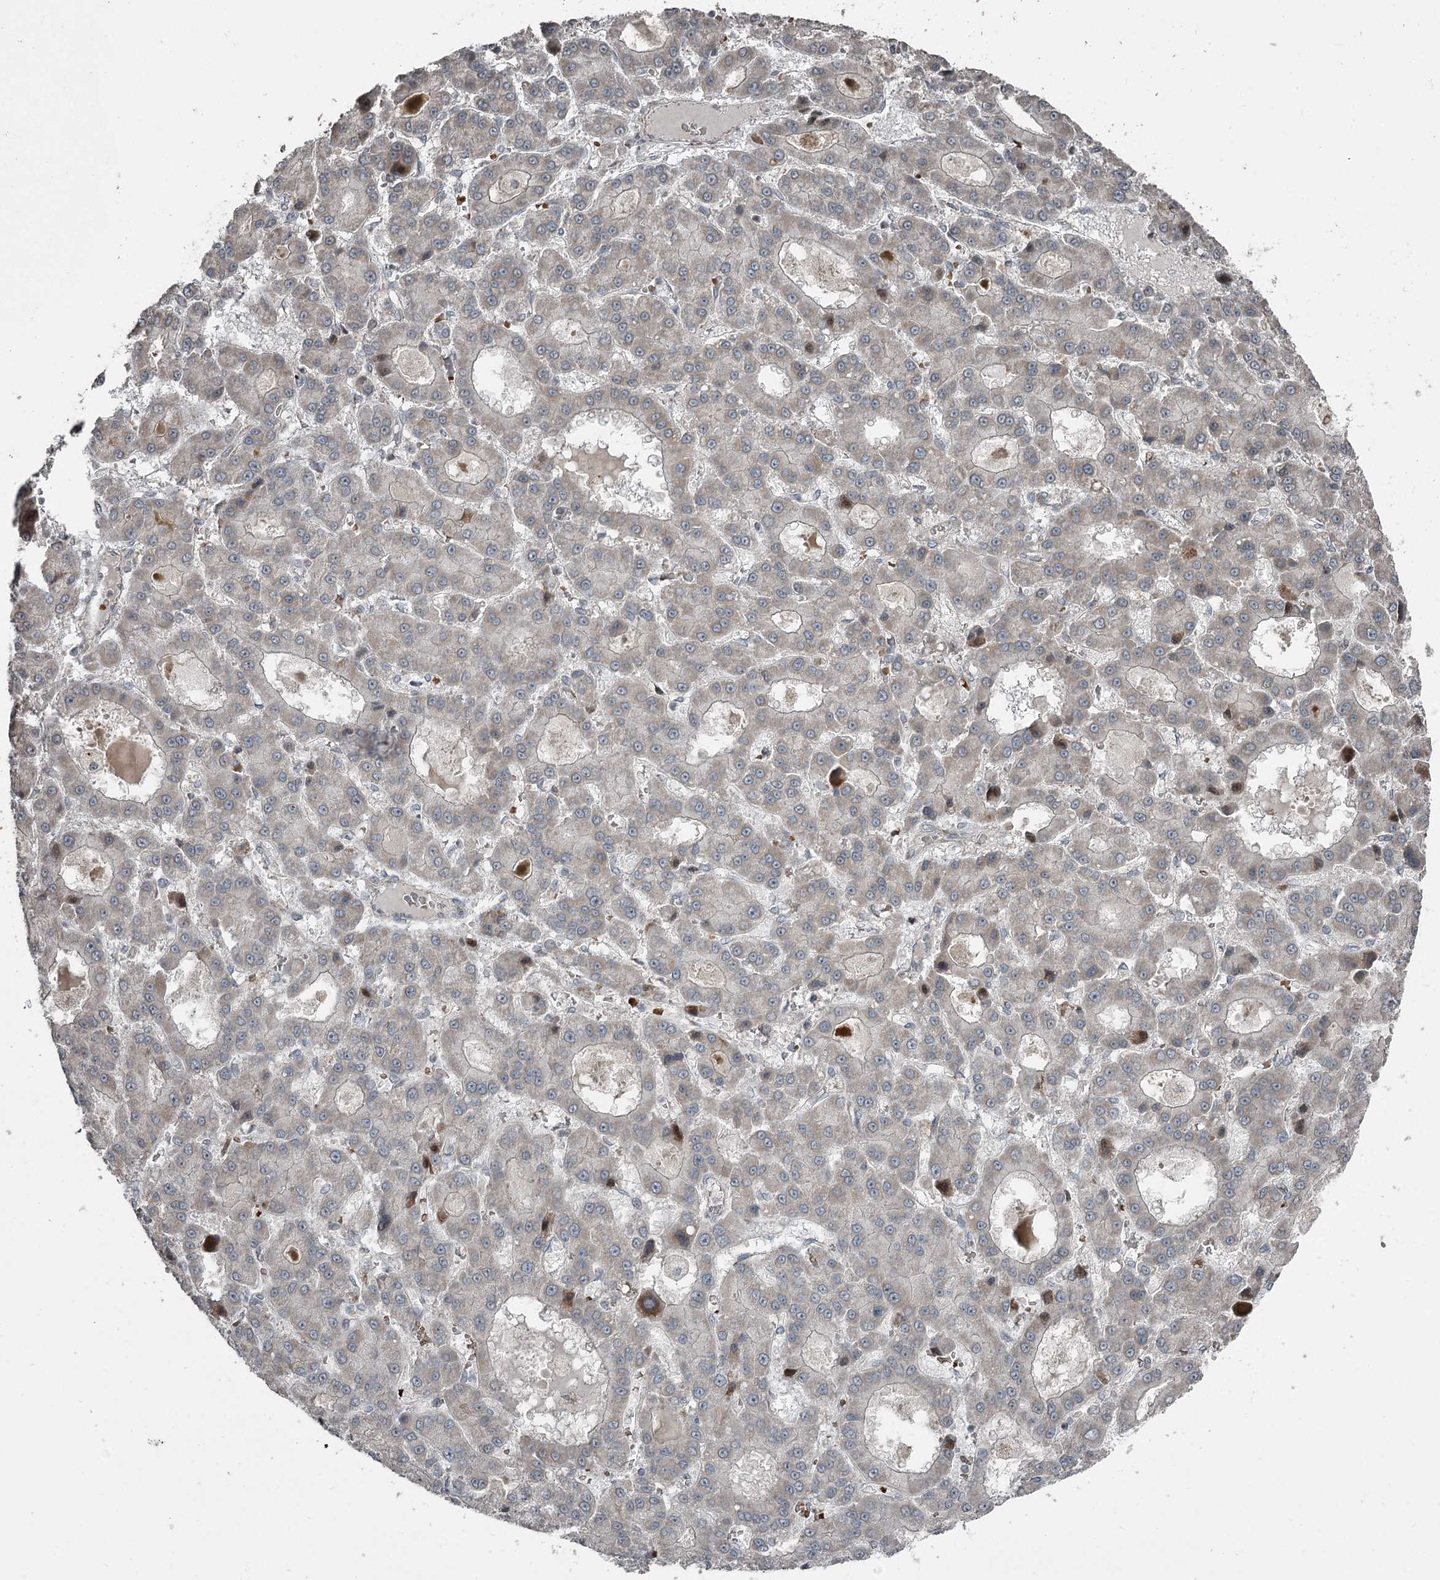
{"staining": {"intensity": "moderate", "quantity": "<25%", "location": "cytoplasmic/membranous,nuclear"}, "tissue": "liver cancer", "cell_type": "Tumor cells", "image_type": "cancer", "snomed": [{"axis": "morphology", "description": "Carcinoma, Hepatocellular, NOS"}, {"axis": "topography", "description": "Liver"}], "caption": "This is an image of immunohistochemistry staining of liver cancer, which shows moderate positivity in the cytoplasmic/membranous and nuclear of tumor cells.", "gene": "RASSF8", "patient": {"sex": "male", "age": 70}}